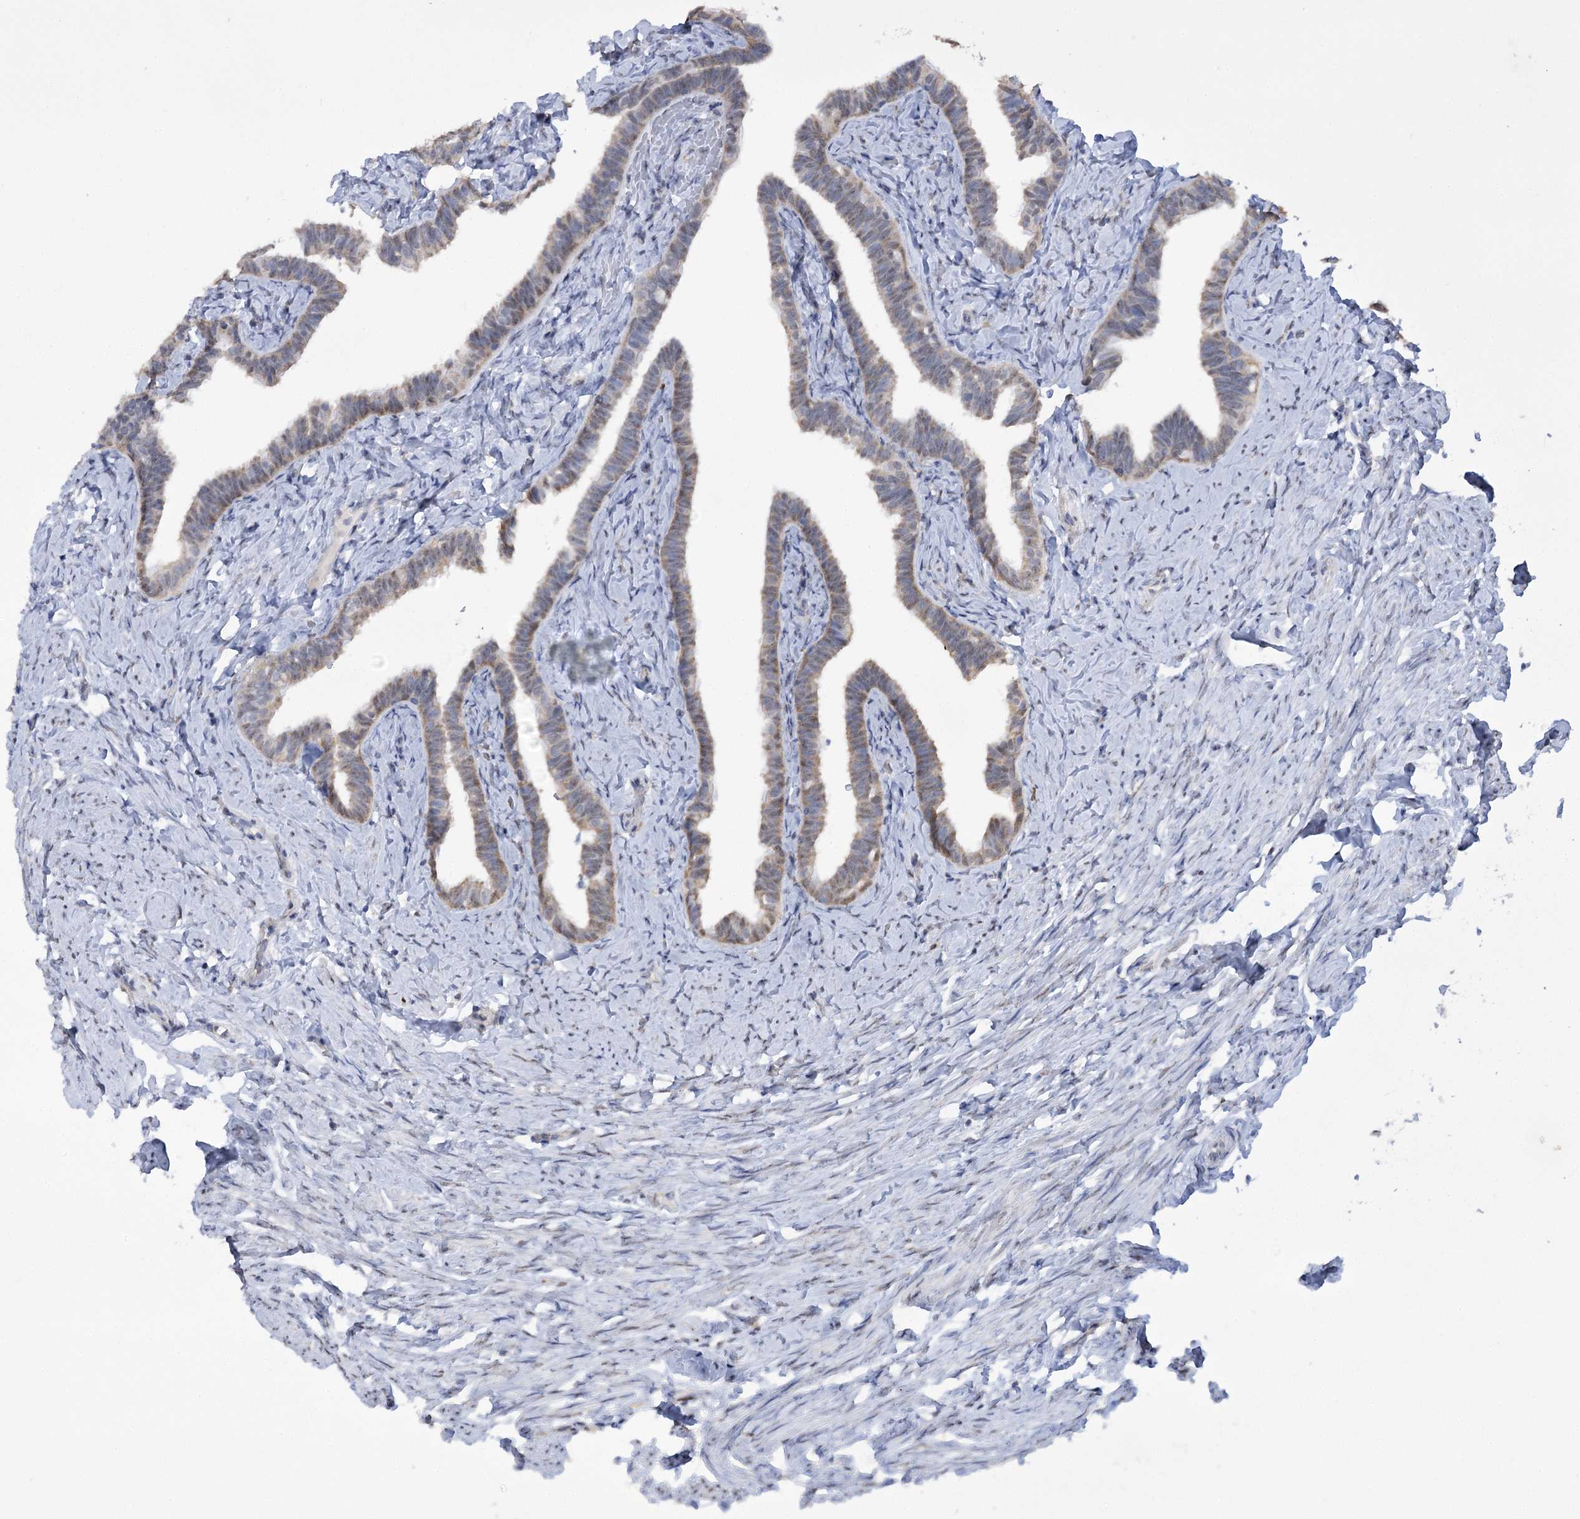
{"staining": {"intensity": "moderate", "quantity": ">75%", "location": "cytoplasmic/membranous,nuclear"}, "tissue": "fallopian tube", "cell_type": "Glandular cells", "image_type": "normal", "snomed": [{"axis": "morphology", "description": "Normal tissue, NOS"}, {"axis": "topography", "description": "Fallopian tube"}], "caption": "This is an image of immunohistochemistry staining of unremarkable fallopian tube, which shows moderate expression in the cytoplasmic/membranous,nuclear of glandular cells.", "gene": "NFU1", "patient": {"sex": "female", "age": 39}}